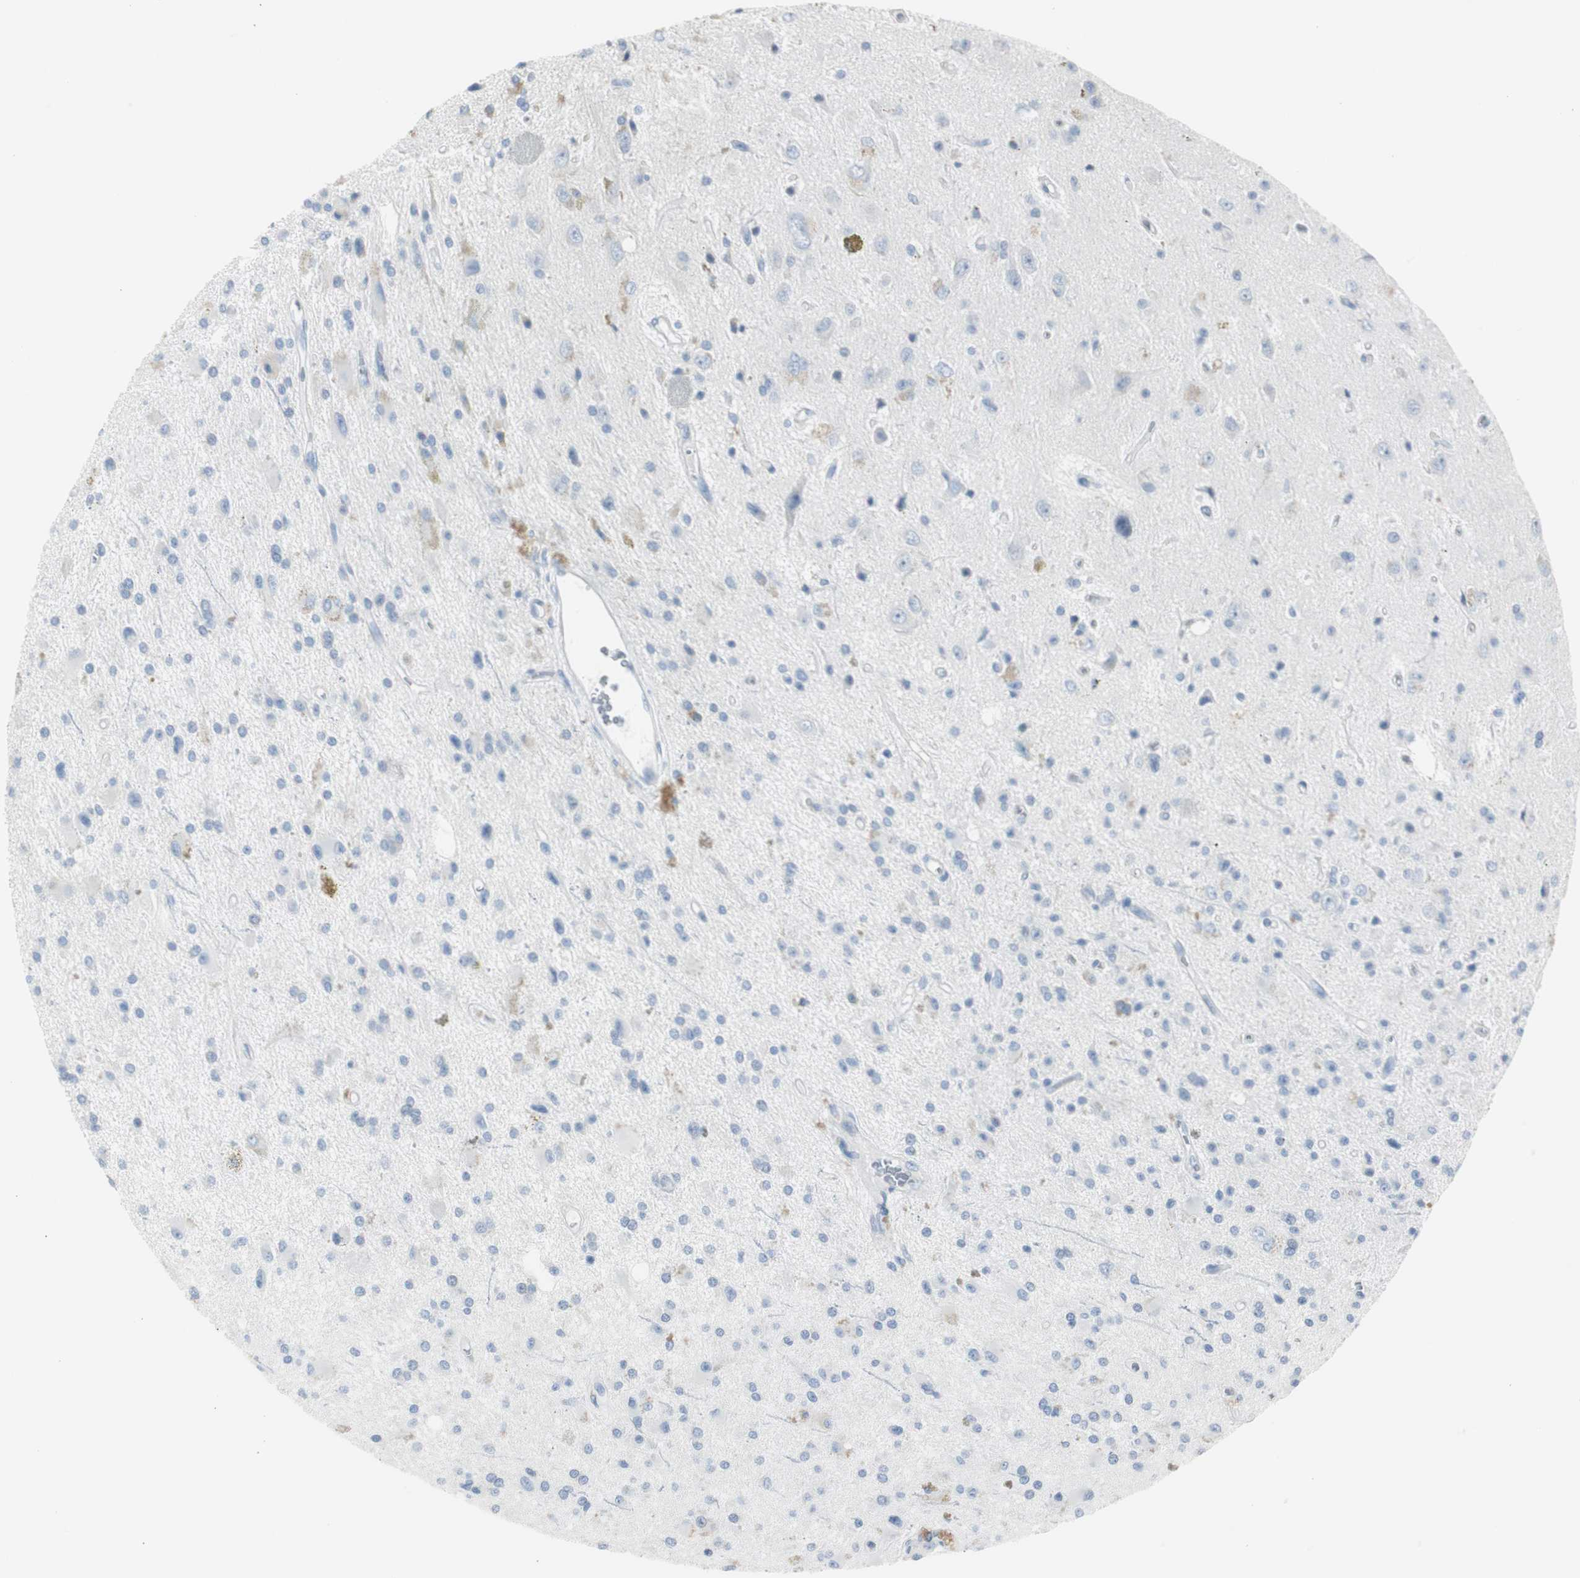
{"staining": {"intensity": "negative", "quantity": "none", "location": "none"}, "tissue": "glioma", "cell_type": "Tumor cells", "image_type": "cancer", "snomed": [{"axis": "morphology", "description": "Glioma, malignant, Low grade"}, {"axis": "topography", "description": "Brain"}], "caption": "This is an IHC image of human glioma. There is no expression in tumor cells.", "gene": "S100A7", "patient": {"sex": "male", "age": 58}}